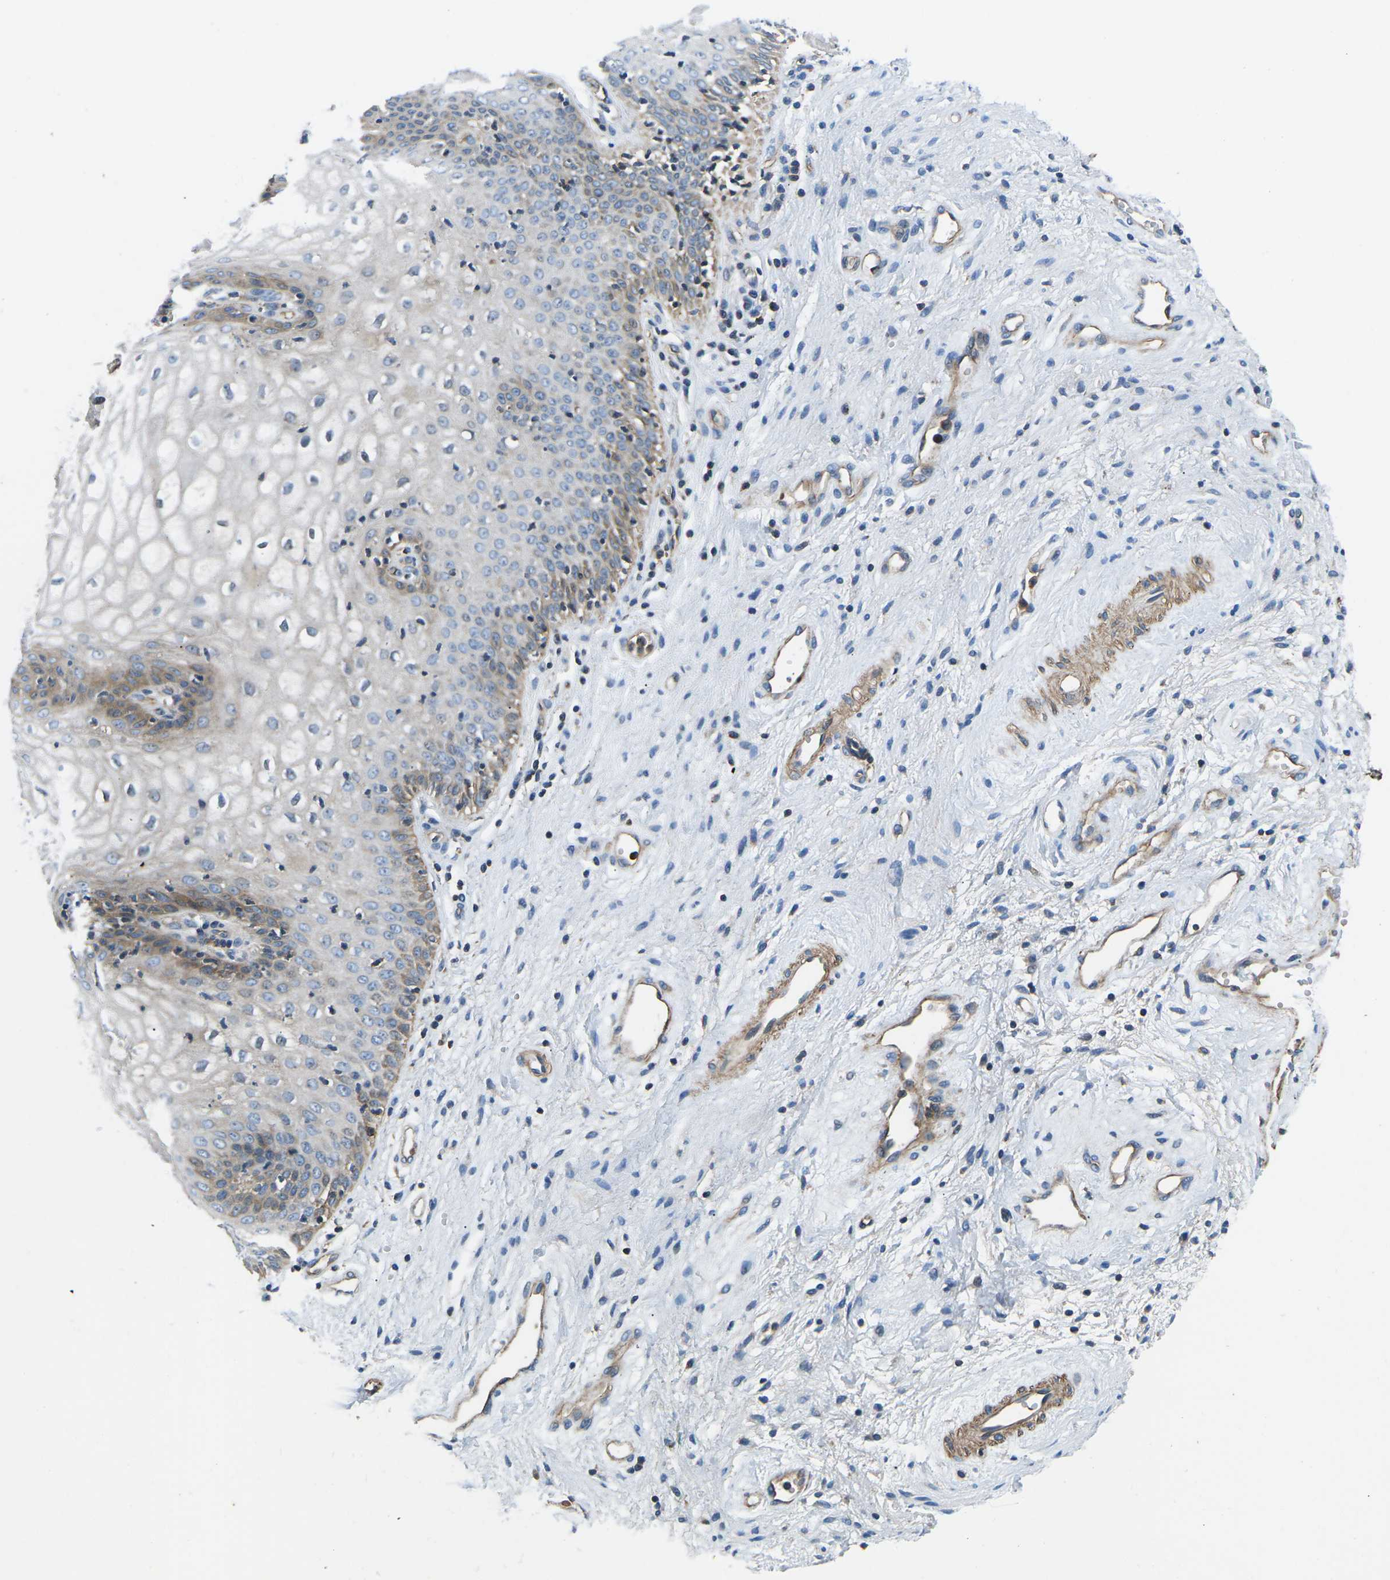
{"staining": {"intensity": "moderate", "quantity": "<25%", "location": "cytoplasmic/membranous"}, "tissue": "vagina", "cell_type": "Squamous epithelial cells", "image_type": "normal", "snomed": [{"axis": "morphology", "description": "Normal tissue, NOS"}, {"axis": "topography", "description": "Vagina"}], "caption": "IHC of benign vagina exhibits low levels of moderate cytoplasmic/membranous staining in about <25% of squamous epithelial cells.", "gene": "KCNJ15", "patient": {"sex": "female", "age": 34}}